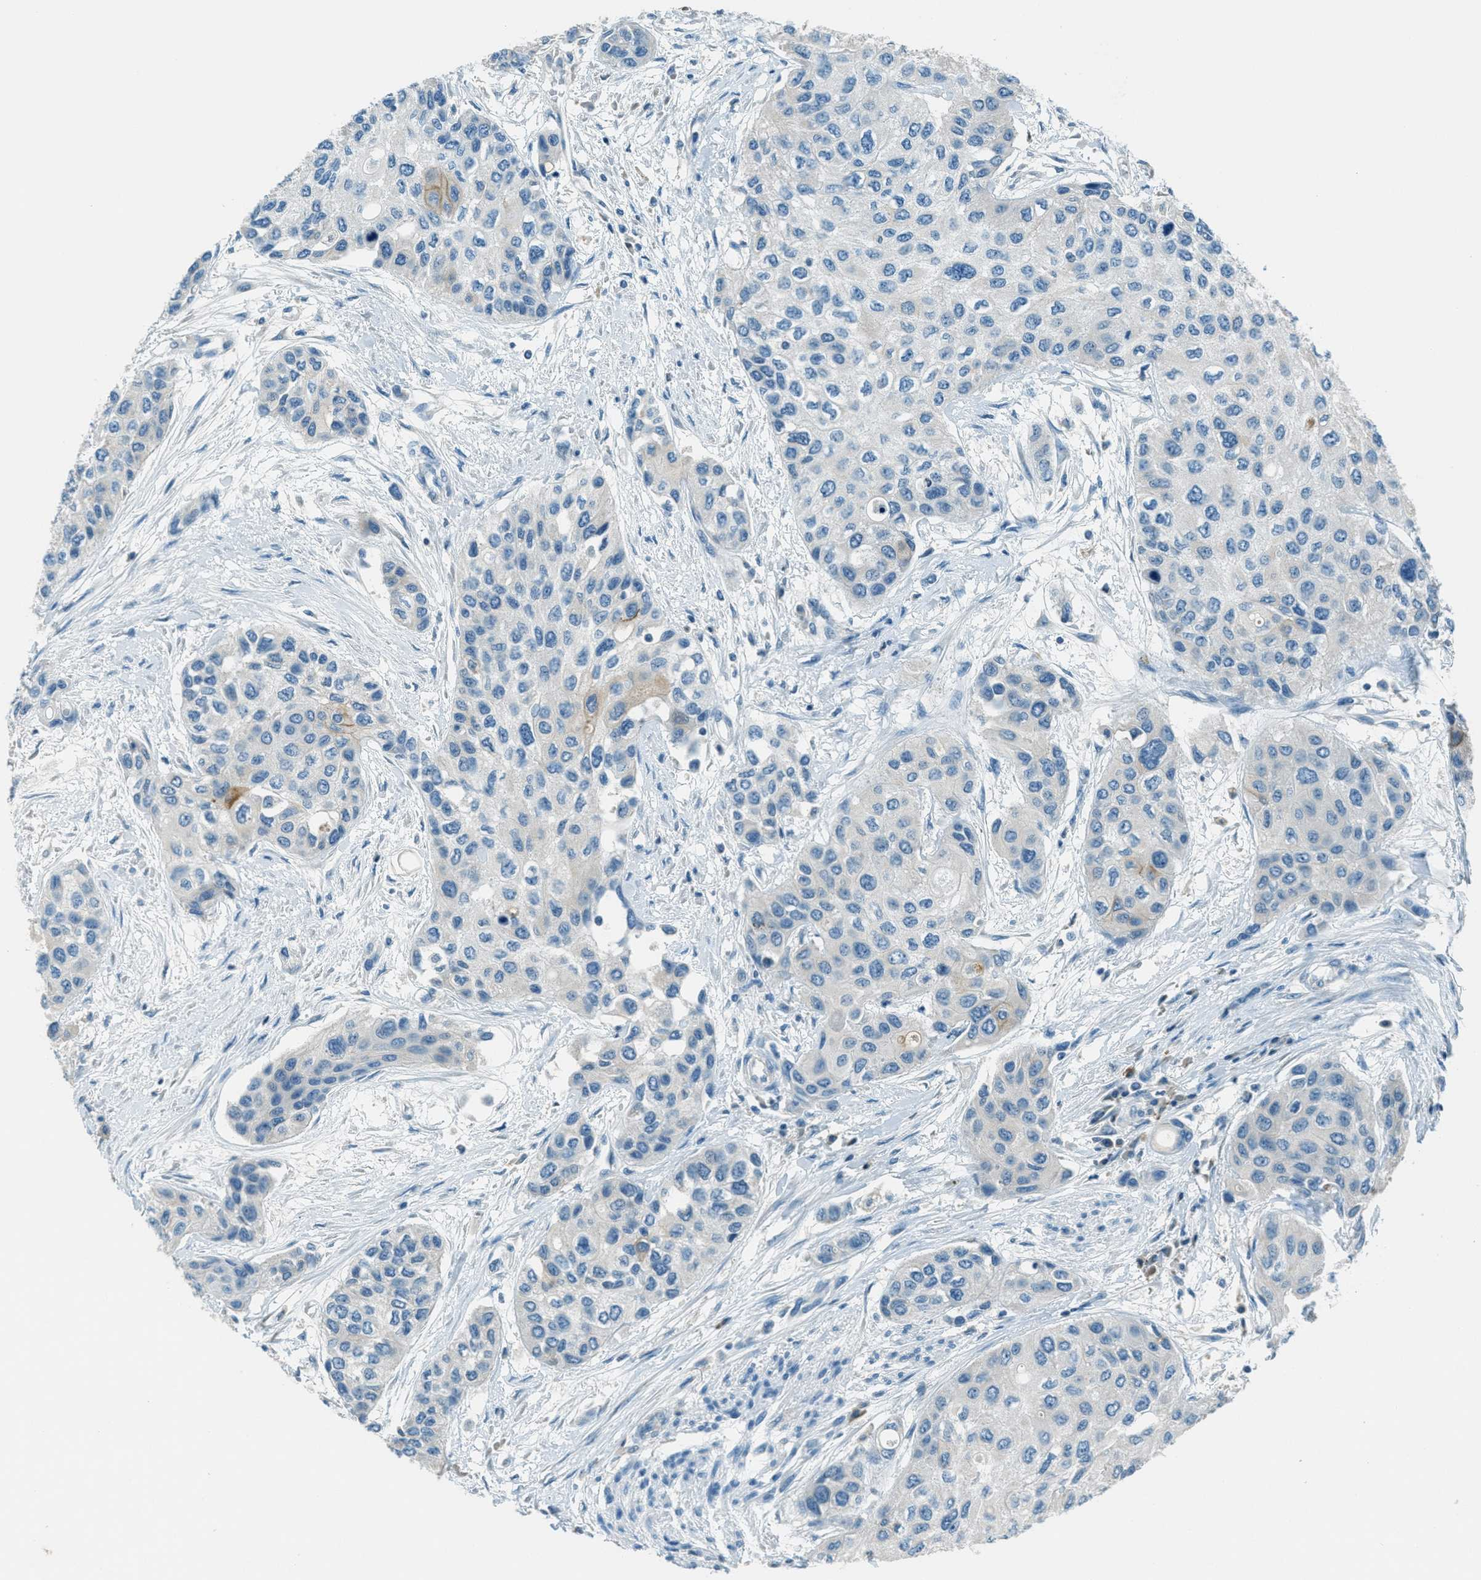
{"staining": {"intensity": "moderate", "quantity": "<25%", "location": "cytoplasmic/membranous"}, "tissue": "urothelial cancer", "cell_type": "Tumor cells", "image_type": "cancer", "snomed": [{"axis": "morphology", "description": "Urothelial carcinoma, High grade"}, {"axis": "topography", "description": "Urinary bladder"}], "caption": "Immunohistochemical staining of human urothelial carcinoma (high-grade) shows moderate cytoplasmic/membranous protein expression in about <25% of tumor cells.", "gene": "MSLN", "patient": {"sex": "female", "age": 56}}